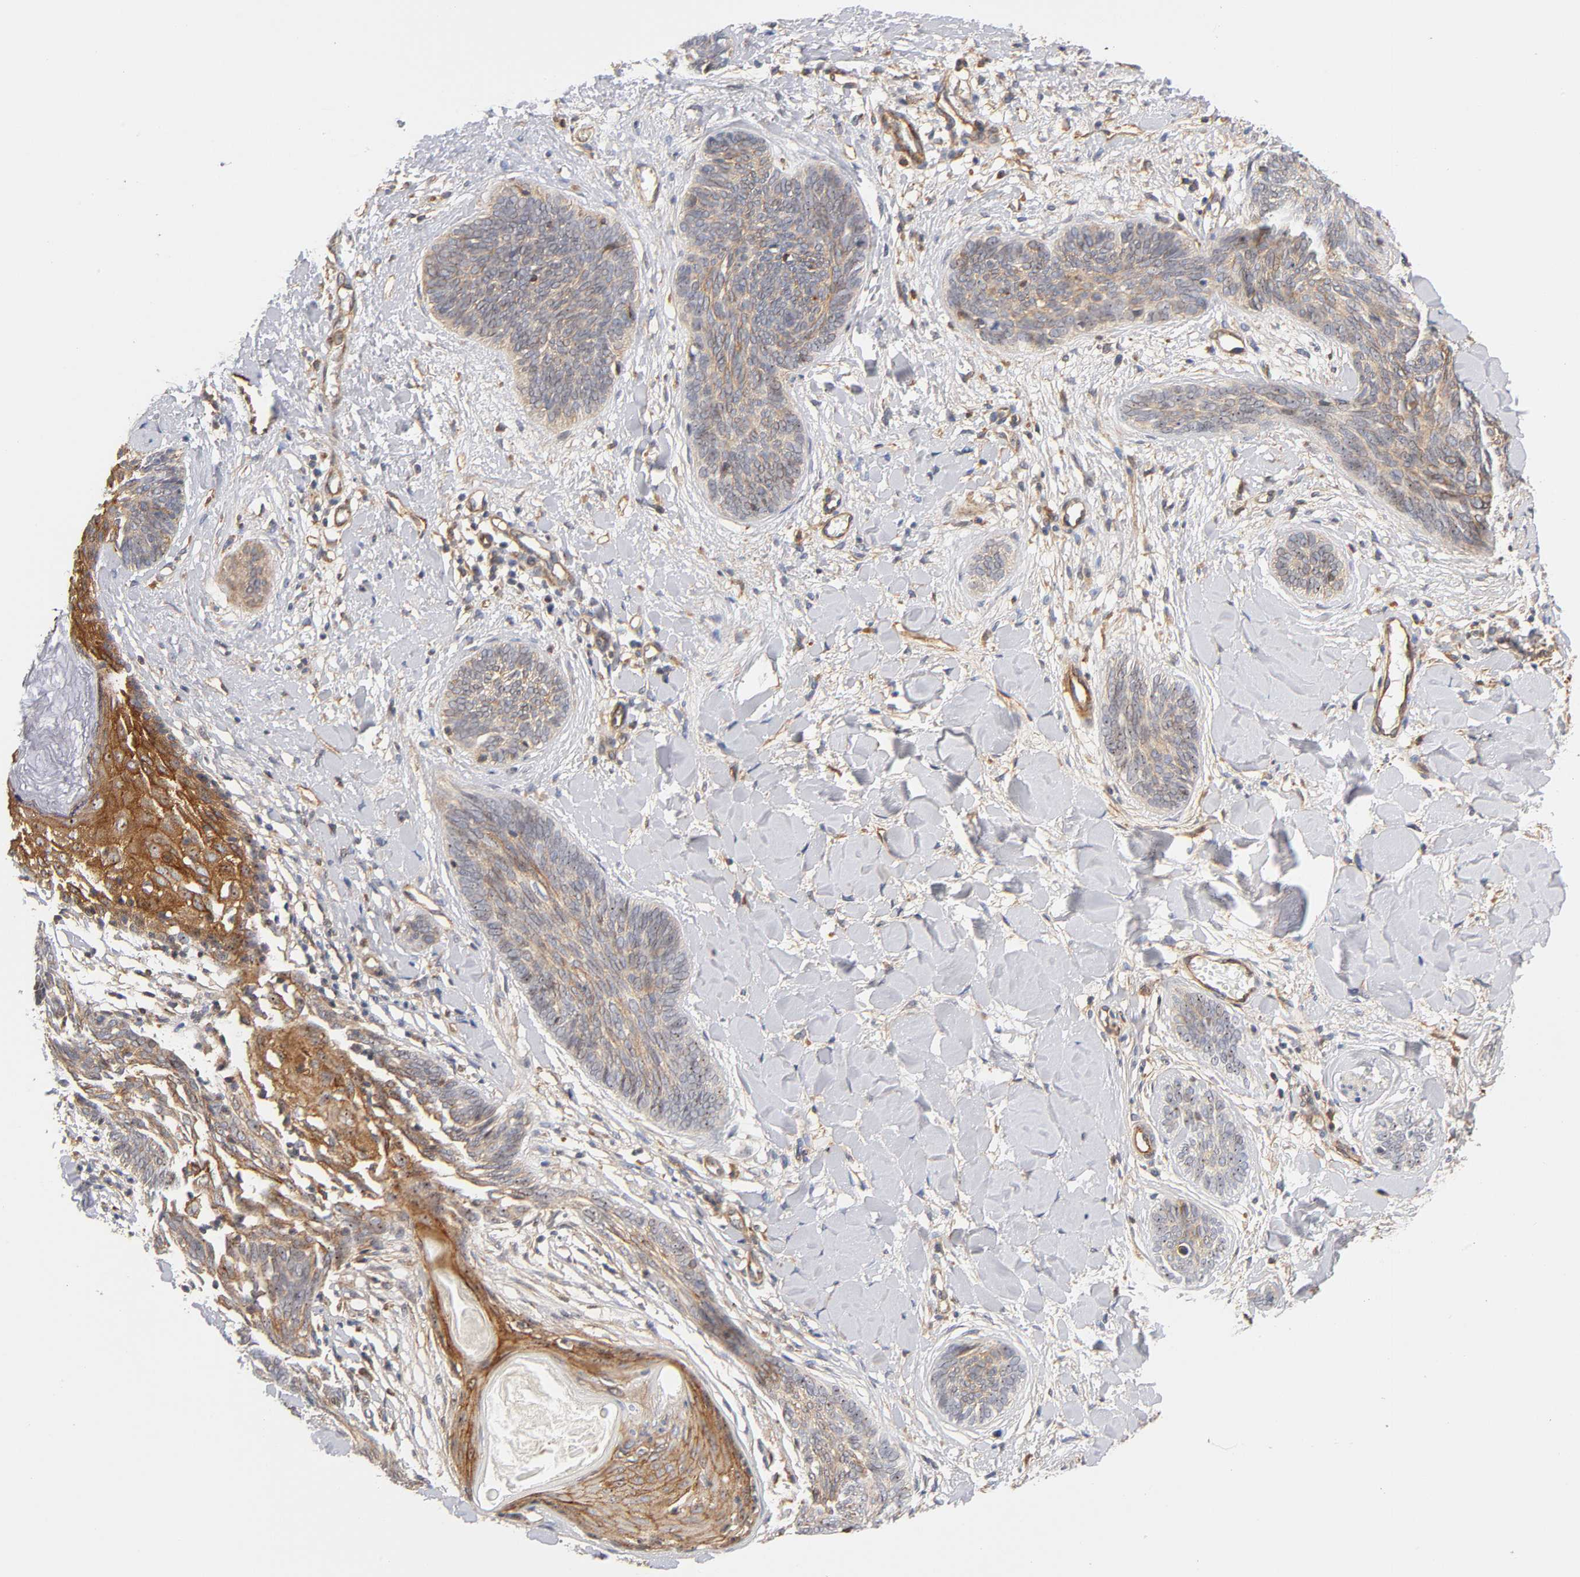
{"staining": {"intensity": "moderate", "quantity": ">75%", "location": "cytoplasmic/membranous"}, "tissue": "skin cancer", "cell_type": "Tumor cells", "image_type": "cancer", "snomed": [{"axis": "morphology", "description": "Basal cell carcinoma"}, {"axis": "topography", "description": "Skin"}], "caption": "Skin cancer stained with DAB (3,3'-diaminobenzidine) immunohistochemistry (IHC) shows medium levels of moderate cytoplasmic/membranous expression in about >75% of tumor cells. The staining is performed using DAB brown chromogen to label protein expression. The nuclei are counter-stained blue using hematoxylin.", "gene": "PLD1", "patient": {"sex": "female", "age": 81}}